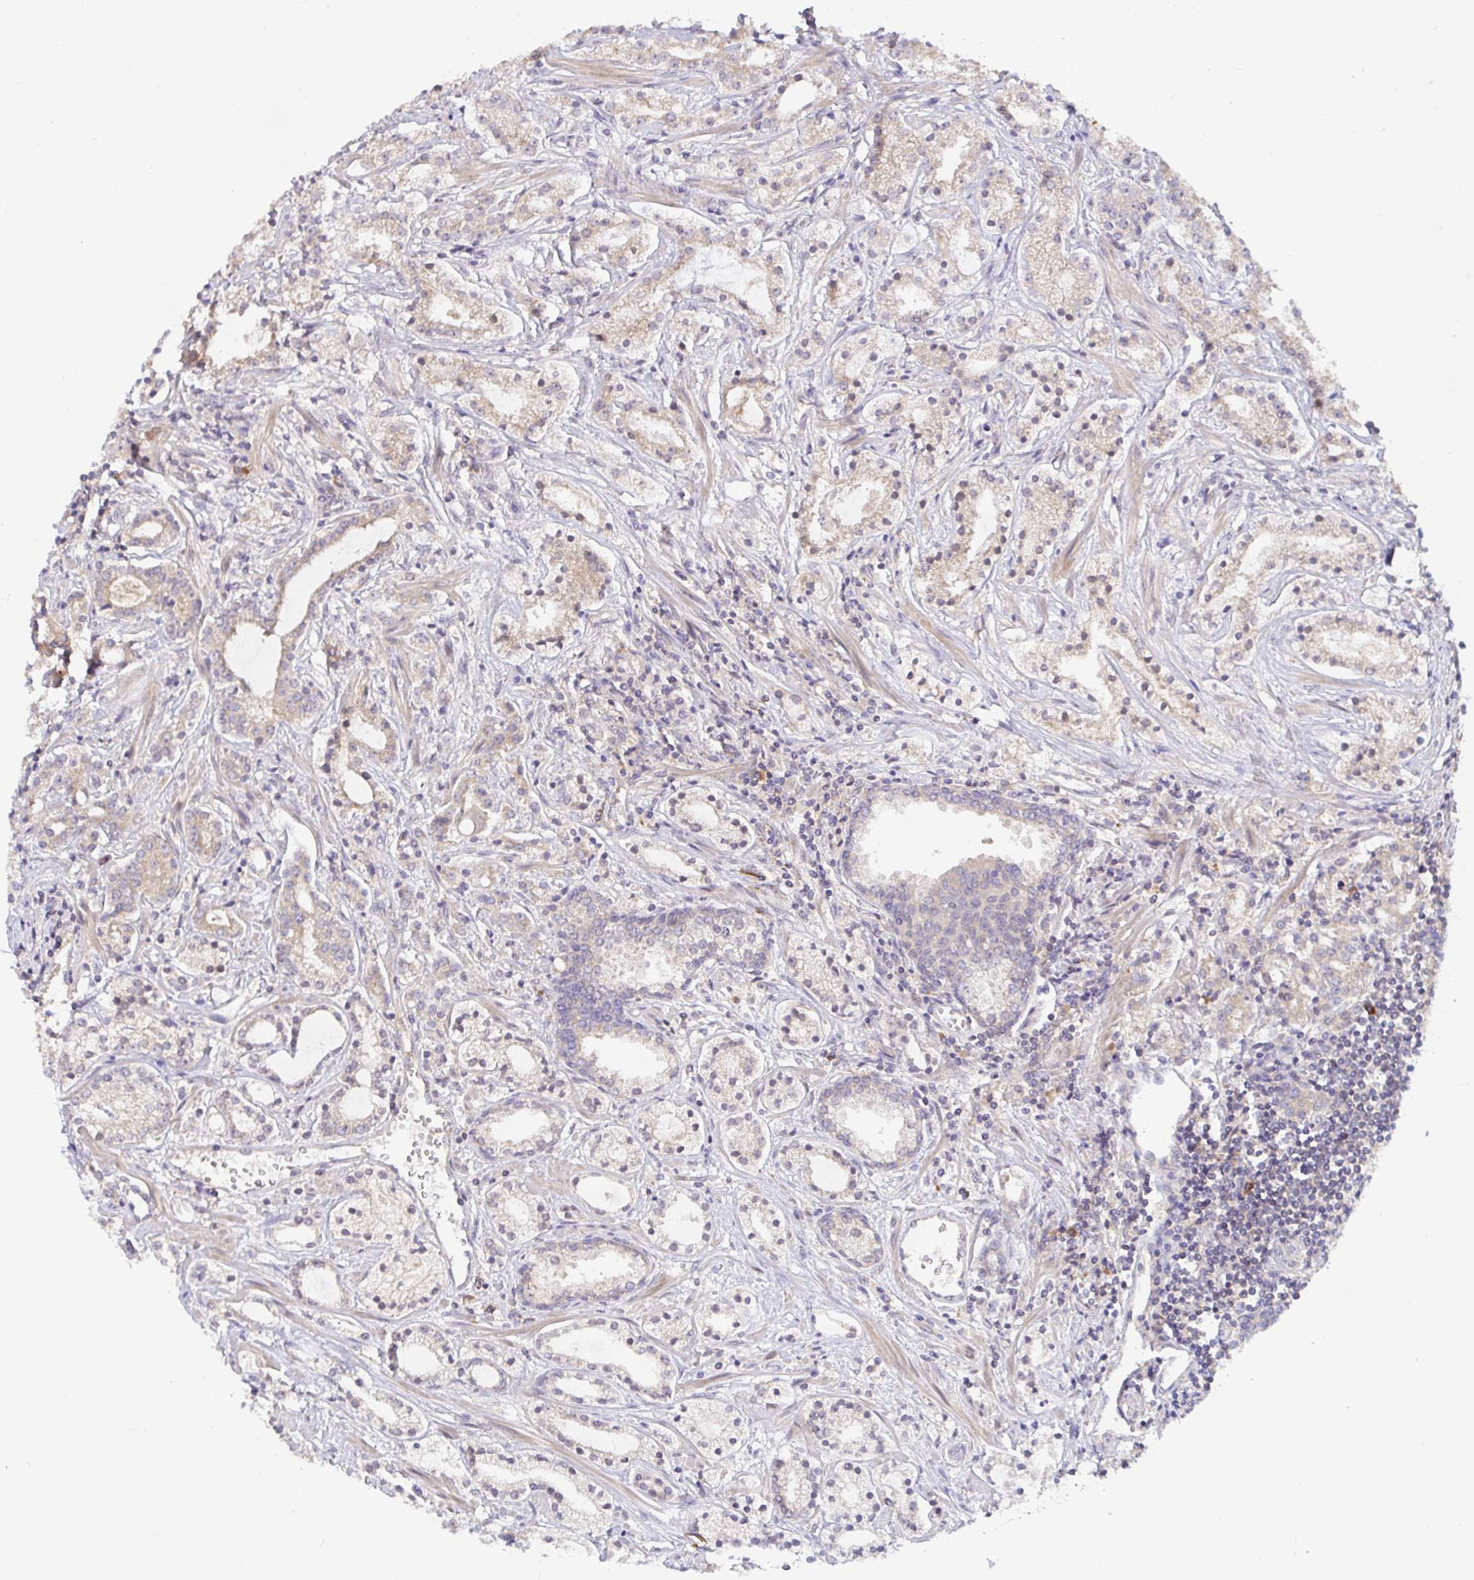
{"staining": {"intensity": "weak", "quantity": ">75%", "location": "cytoplasmic/membranous"}, "tissue": "prostate cancer", "cell_type": "Tumor cells", "image_type": "cancer", "snomed": [{"axis": "morphology", "description": "Adenocarcinoma, Medium grade"}, {"axis": "topography", "description": "Prostate"}], "caption": "Tumor cells reveal low levels of weak cytoplasmic/membranous staining in about >75% of cells in prostate cancer. (Stains: DAB in brown, nuclei in blue, Microscopy: brightfield microscopy at high magnification).", "gene": "LARP1", "patient": {"sex": "male", "age": 57}}